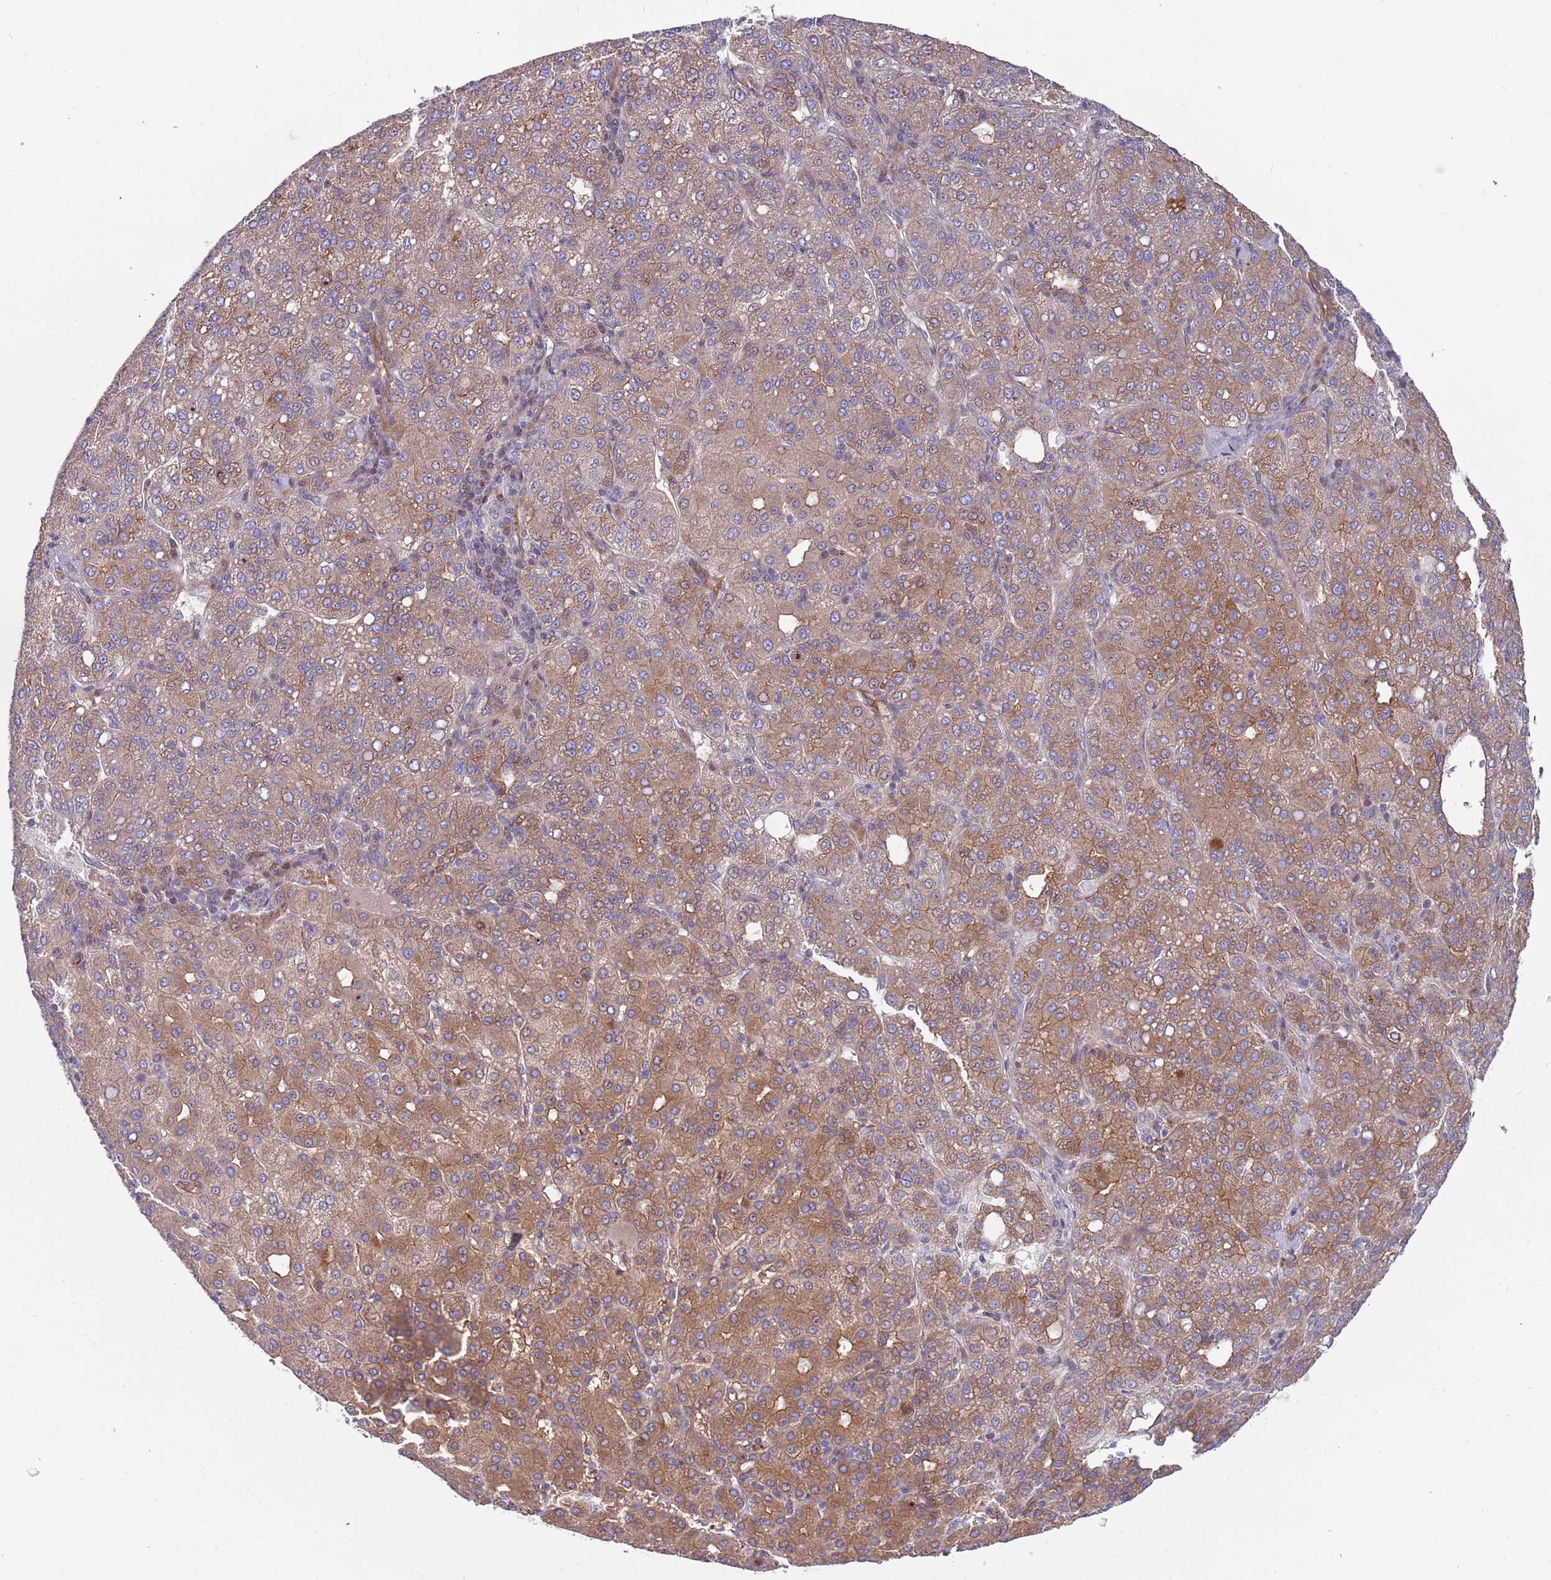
{"staining": {"intensity": "moderate", "quantity": ">75%", "location": "cytoplasmic/membranous"}, "tissue": "liver cancer", "cell_type": "Tumor cells", "image_type": "cancer", "snomed": [{"axis": "morphology", "description": "Carcinoma, Hepatocellular, NOS"}, {"axis": "topography", "description": "Liver"}], "caption": "Protein staining demonstrates moderate cytoplasmic/membranous staining in approximately >75% of tumor cells in liver hepatocellular carcinoma.", "gene": "ITGB6", "patient": {"sex": "male", "age": 65}}